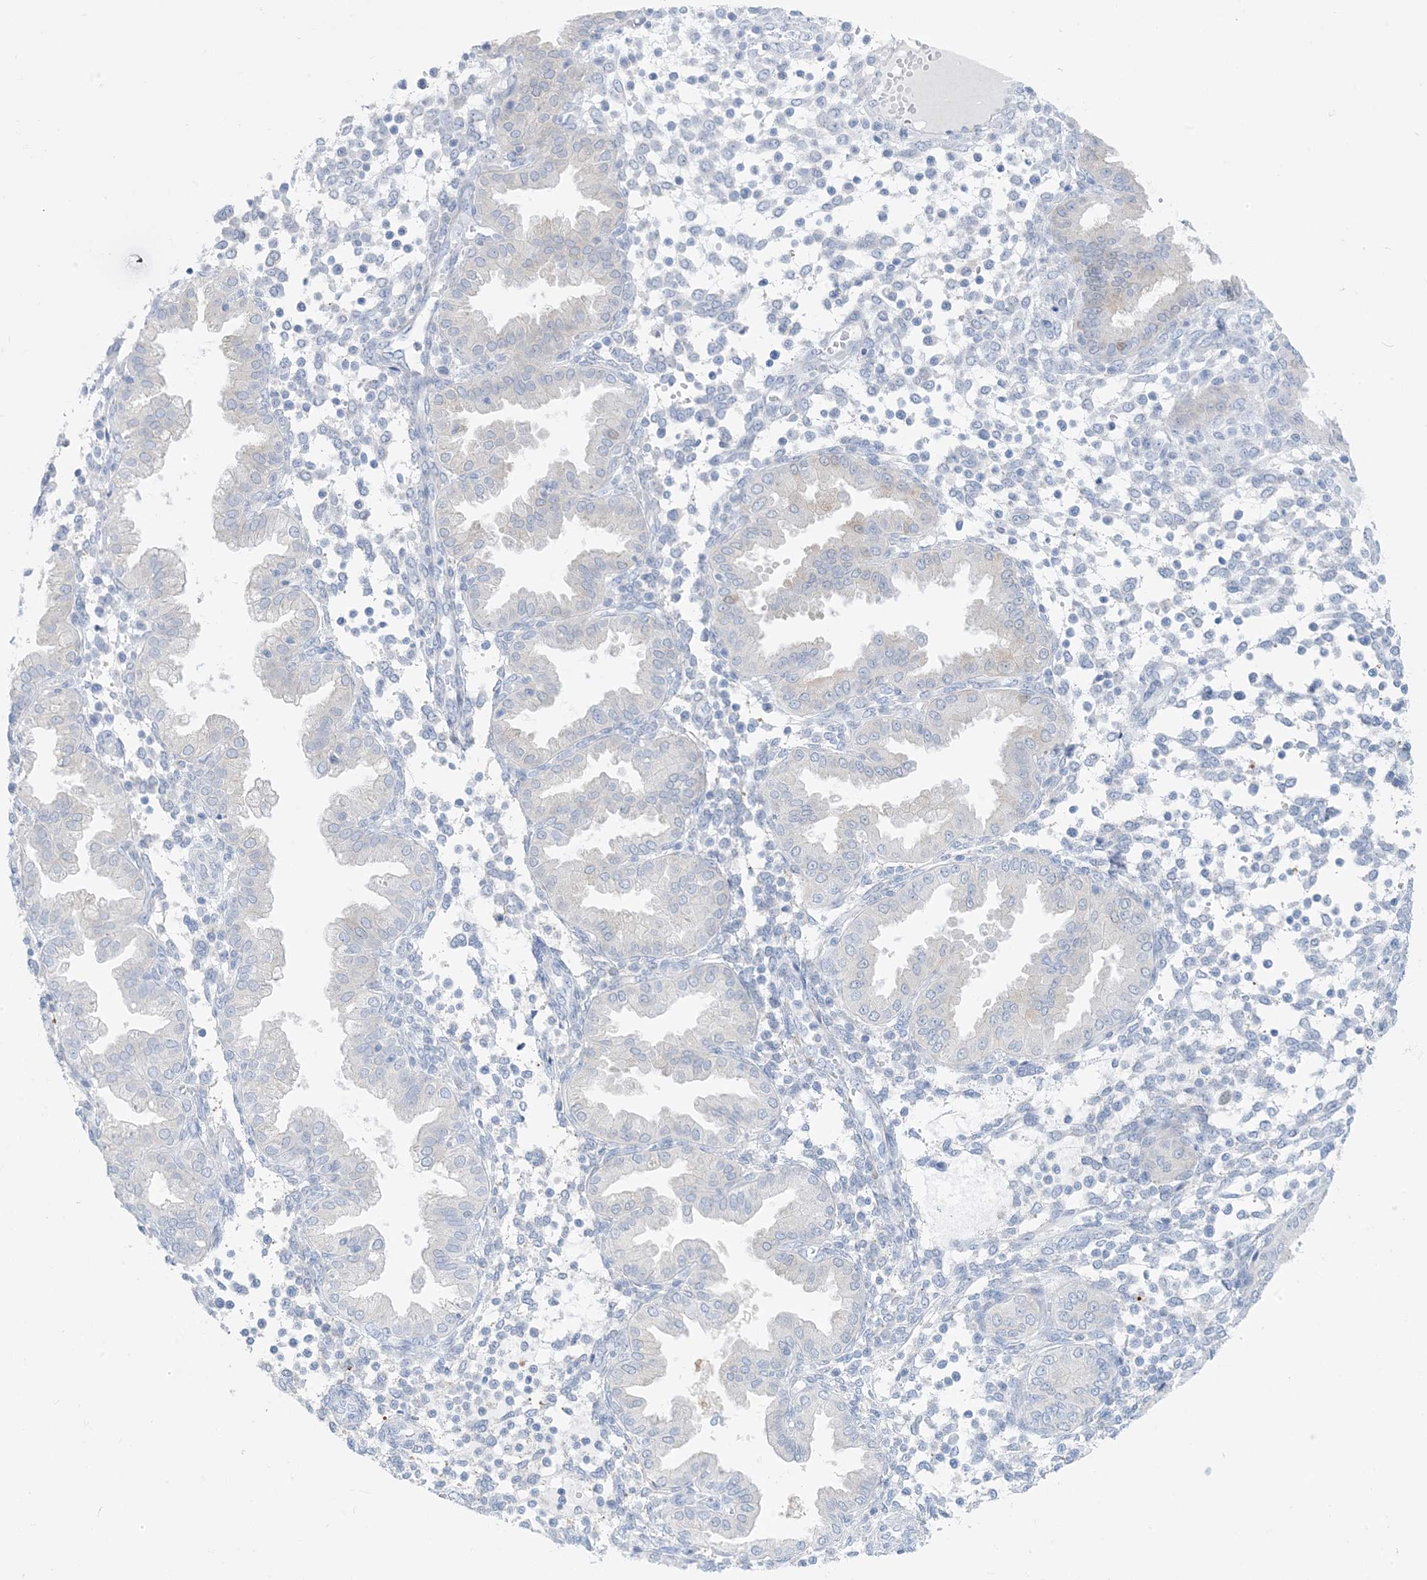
{"staining": {"intensity": "negative", "quantity": "none", "location": "none"}, "tissue": "endometrium", "cell_type": "Cells in endometrial stroma", "image_type": "normal", "snomed": [{"axis": "morphology", "description": "Normal tissue, NOS"}, {"axis": "topography", "description": "Endometrium"}], "caption": "DAB (3,3'-diaminobenzidine) immunohistochemical staining of normal human endometrium displays no significant staining in cells in endometrial stroma.", "gene": "MARS2", "patient": {"sex": "female", "age": 53}}